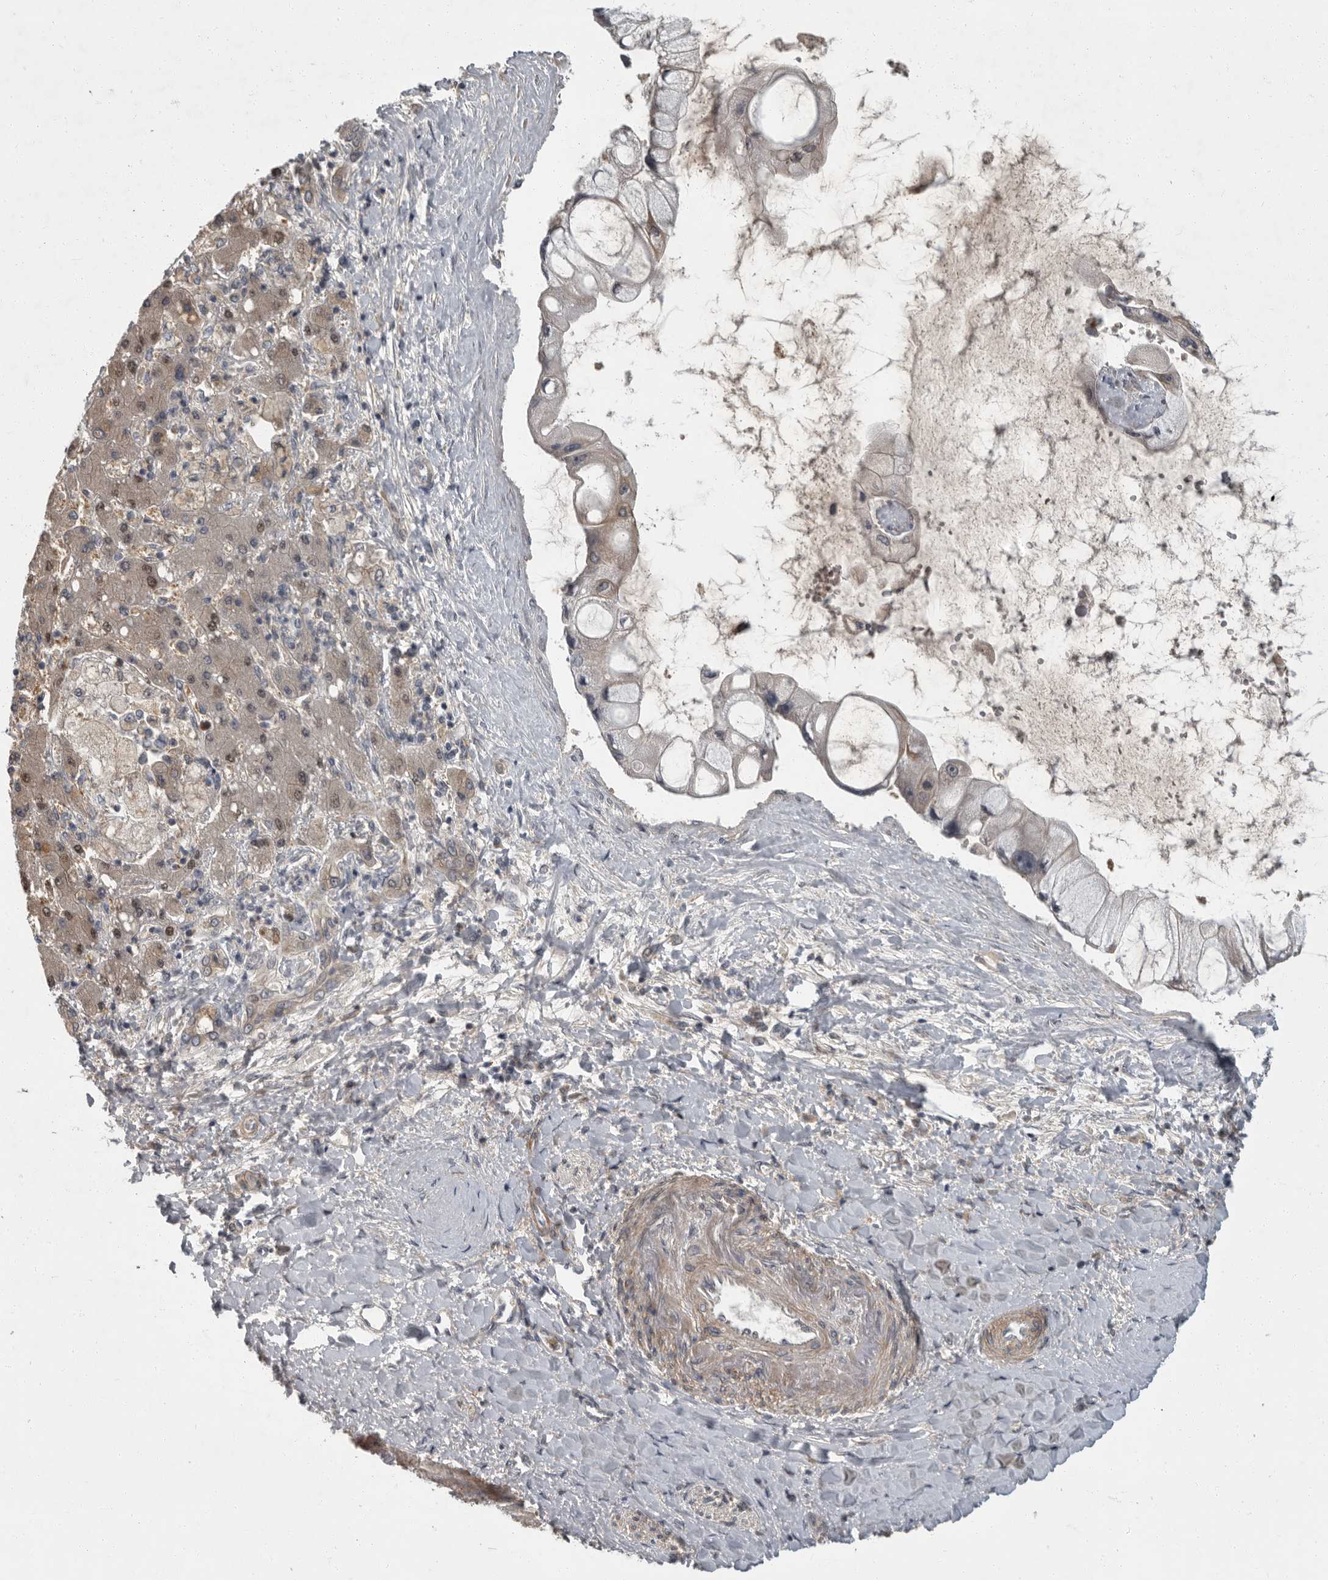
{"staining": {"intensity": "negative", "quantity": "none", "location": "none"}, "tissue": "liver cancer", "cell_type": "Tumor cells", "image_type": "cancer", "snomed": [{"axis": "morphology", "description": "Cholangiocarcinoma"}, {"axis": "topography", "description": "Liver"}], "caption": "Image shows no significant protein positivity in tumor cells of cholangiocarcinoma (liver). (DAB (3,3'-diaminobenzidine) immunohistochemistry (IHC) with hematoxylin counter stain).", "gene": "PDE7A", "patient": {"sex": "male", "age": 50}}